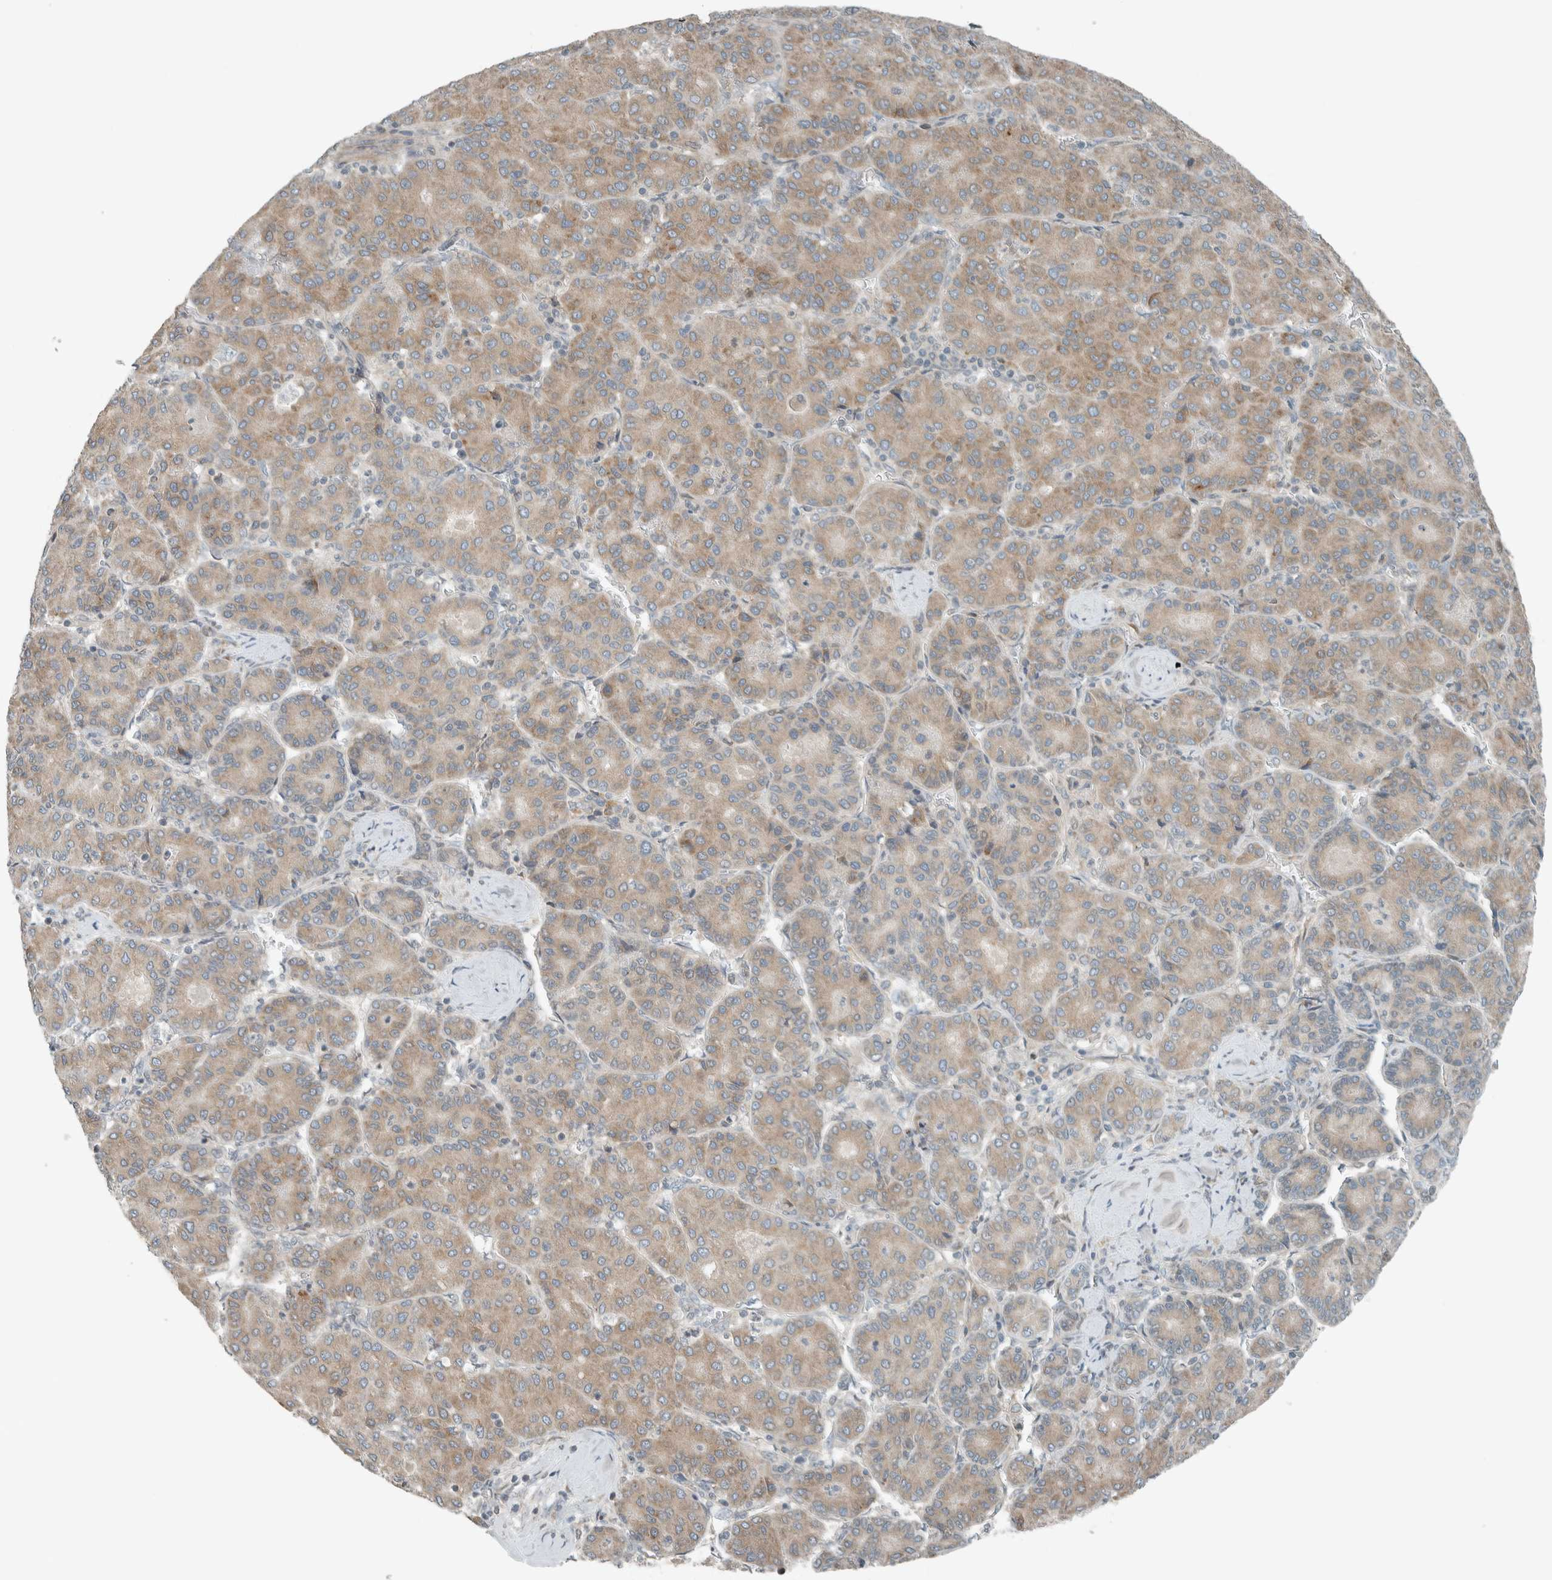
{"staining": {"intensity": "weak", "quantity": "25%-75%", "location": "cytoplasmic/membranous"}, "tissue": "liver cancer", "cell_type": "Tumor cells", "image_type": "cancer", "snomed": [{"axis": "morphology", "description": "Carcinoma, Hepatocellular, NOS"}, {"axis": "topography", "description": "Liver"}], "caption": "Immunohistochemical staining of human liver cancer exhibits low levels of weak cytoplasmic/membranous positivity in about 25%-75% of tumor cells.", "gene": "SEL1L", "patient": {"sex": "male", "age": 65}}